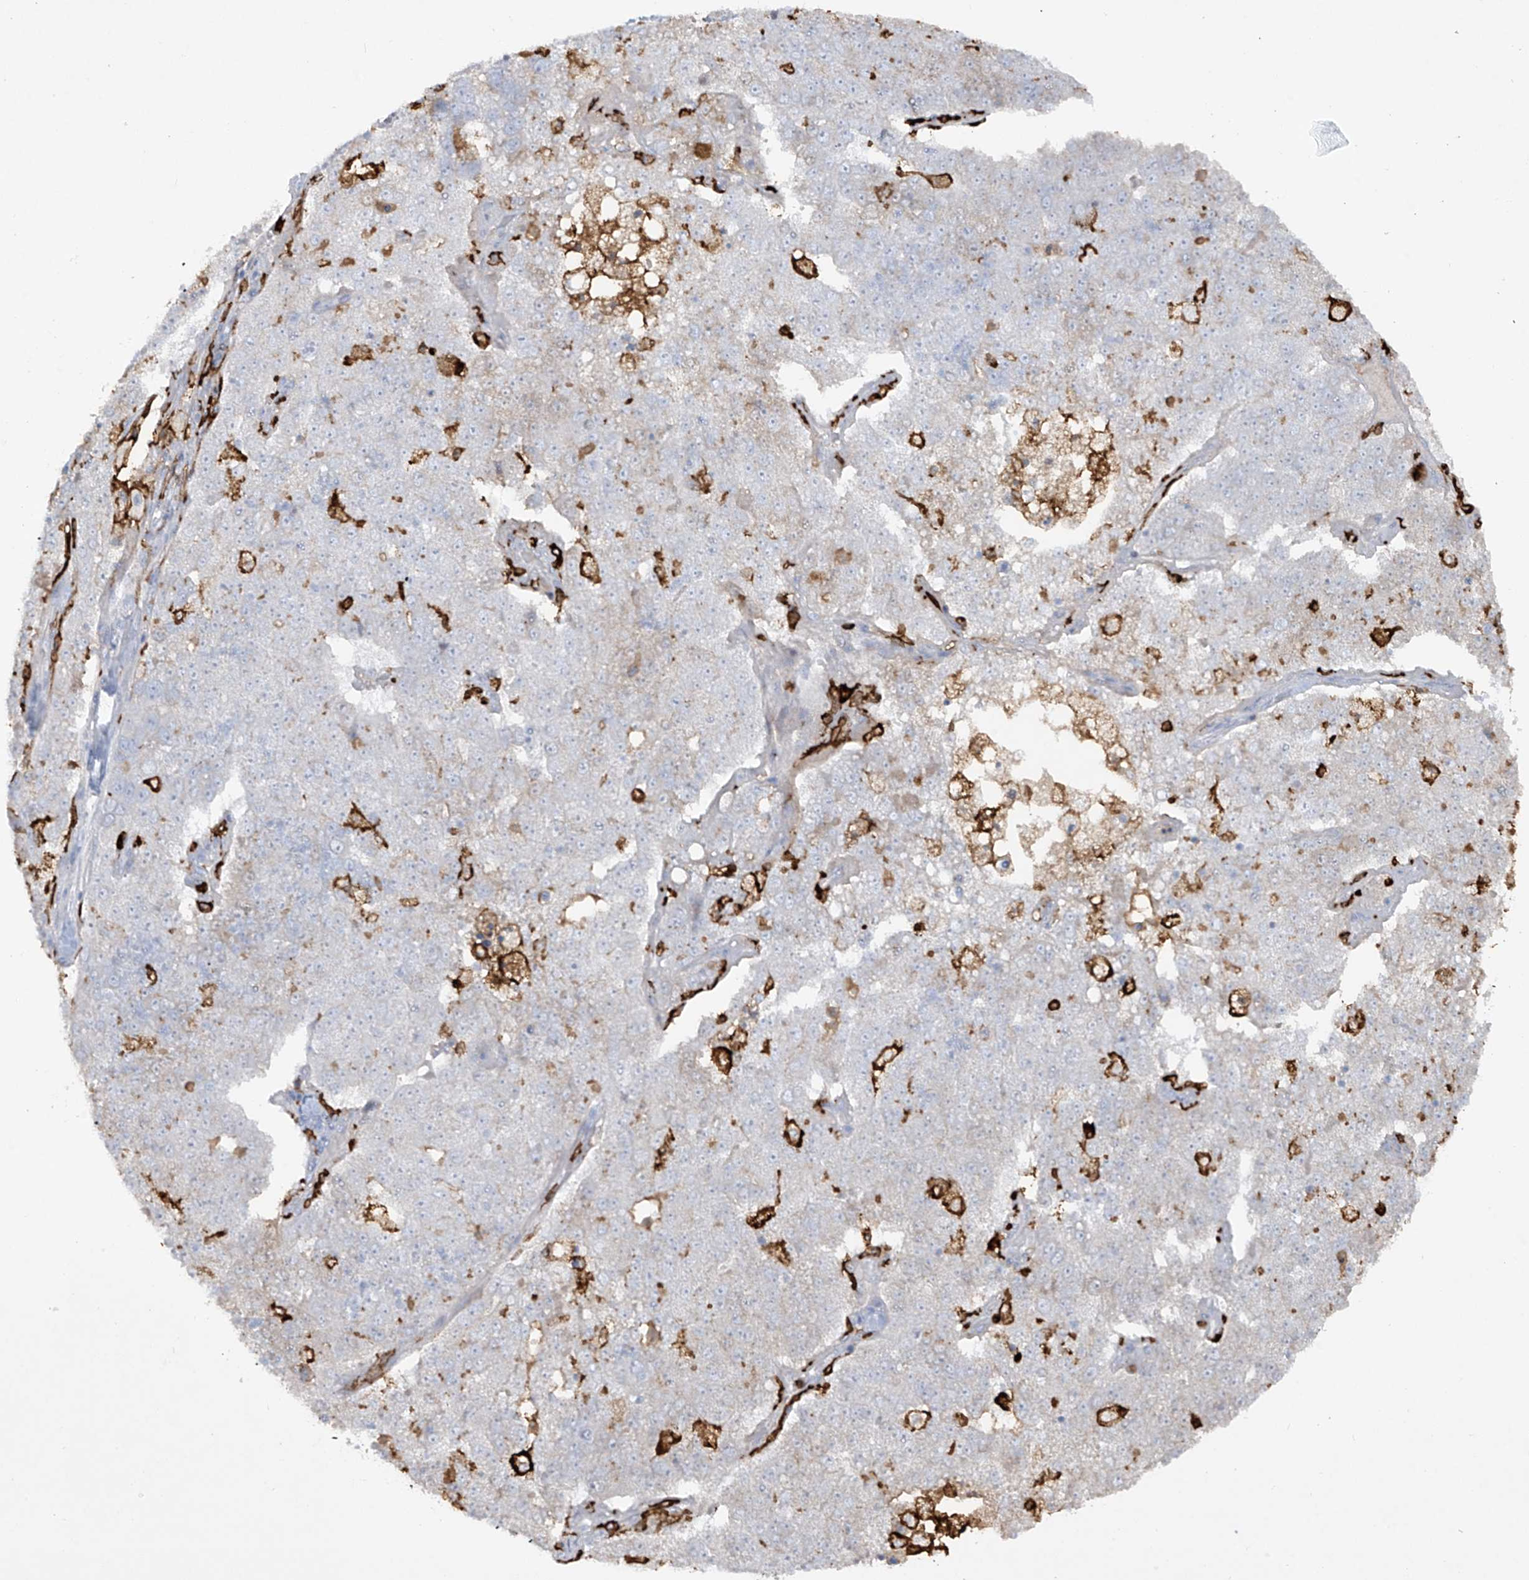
{"staining": {"intensity": "negative", "quantity": "none", "location": "none"}, "tissue": "pancreatic cancer", "cell_type": "Tumor cells", "image_type": "cancer", "snomed": [{"axis": "morphology", "description": "Adenocarcinoma, NOS"}, {"axis": "topography", "description": "Pancreas"}], "caption": "An immunohistochemistry histopathology image of pancreatic cancer (adenocarcinoma) is shown. There is no staining in tumor cells of pancreatic cancer (adenocarcinoma). Brightfield microscopy of immunohistochemistry stained with DAB (3,3'-diaminobenzidine) (brown) and hematoxylin (blue), captured at high magnification.", "gene": "FCGR3A", "patient": {"sex": "female", "age": 61}}